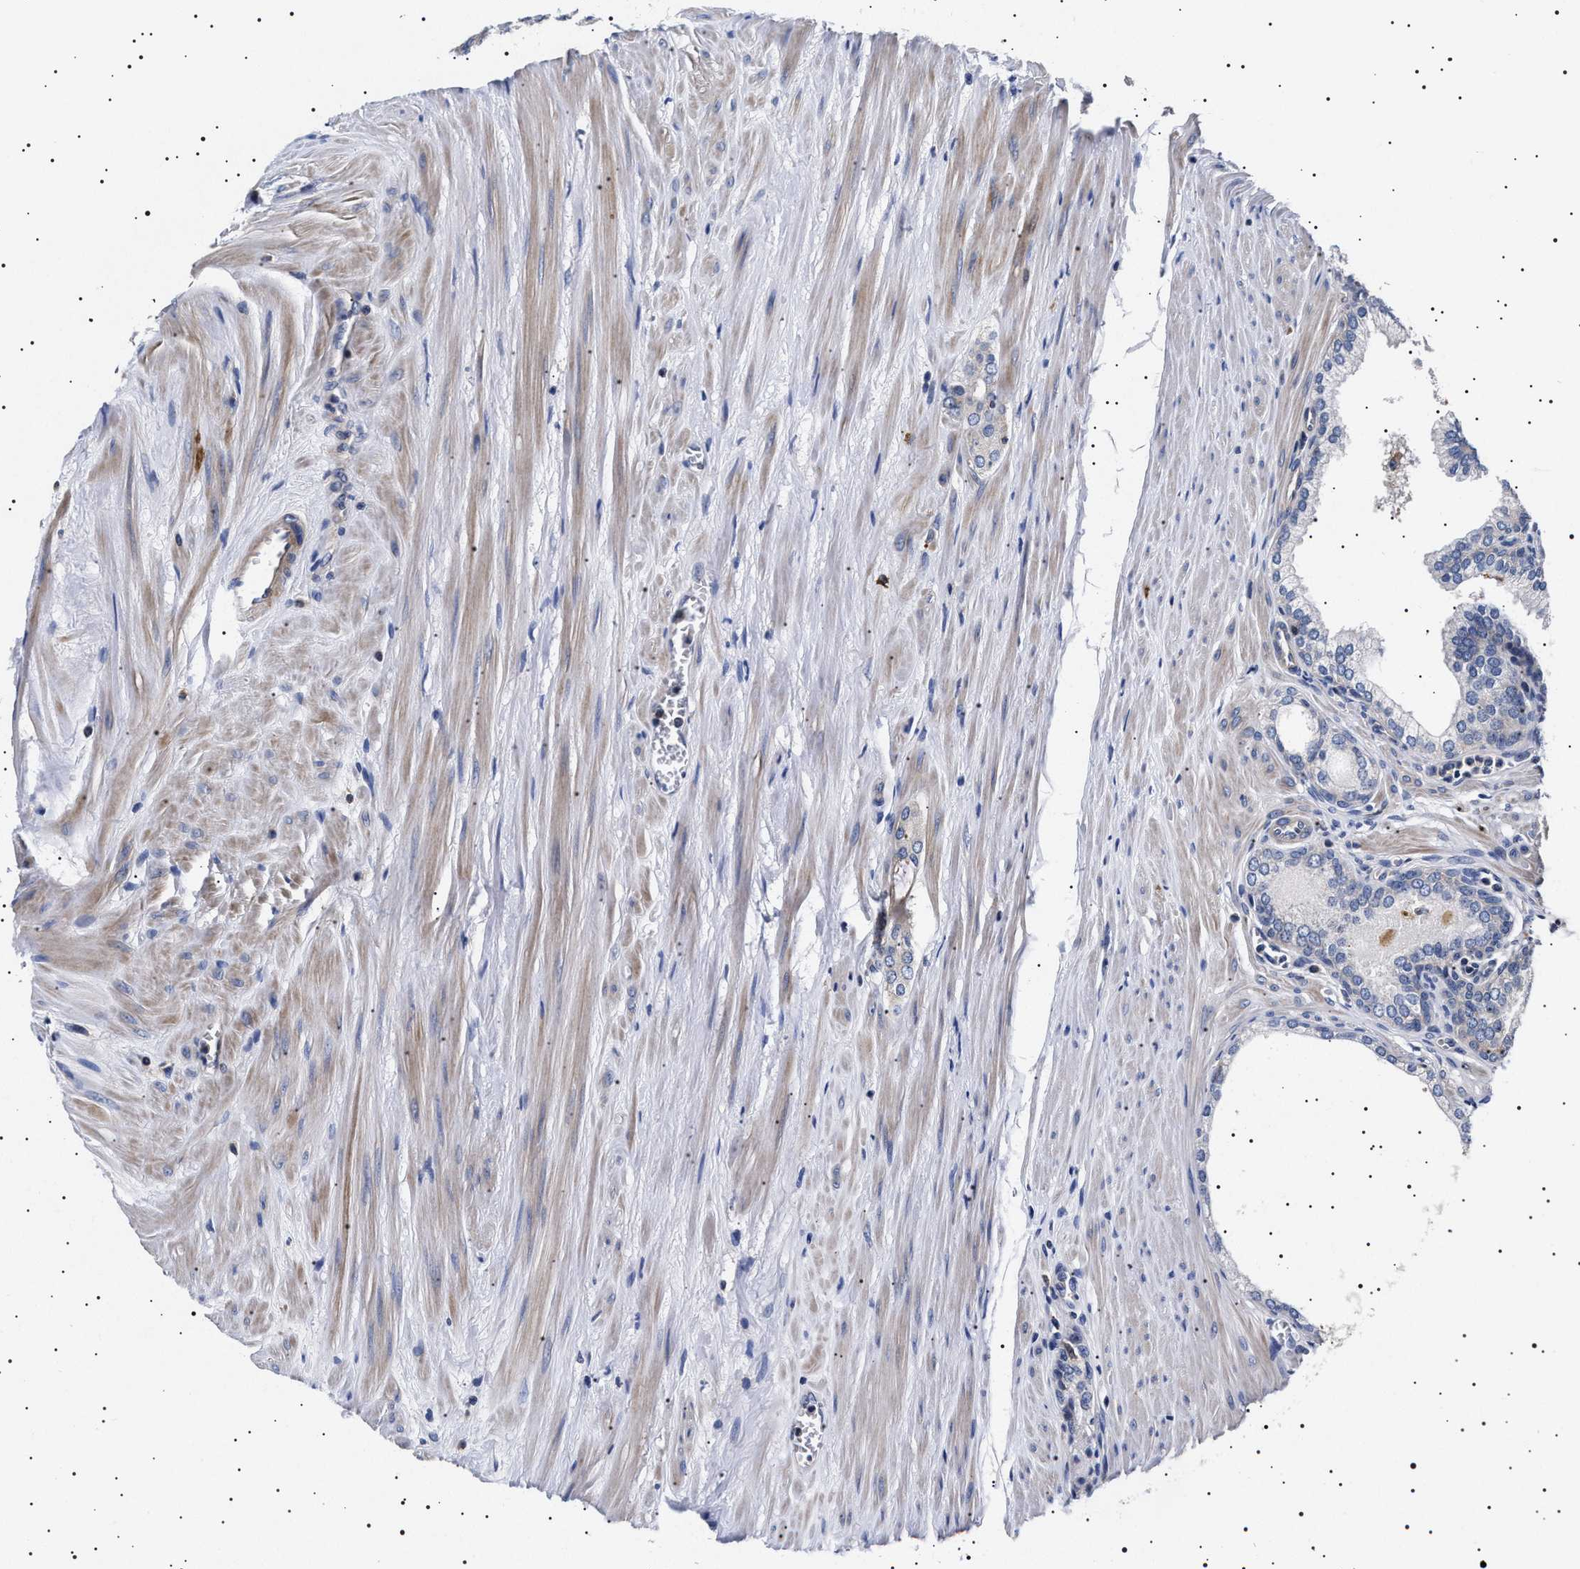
{"staining": {"intensity": "negative", "quantity": "none", "location": "none"}, "tissue": "prostate cancer", "cell_type": "Tumor cells", "image_type": "cancer", "snomed": [{"axis": "morphology", "description": "Adenocarcinoma, Low grade"}, {"axis": "topography", "description": "Prostate"}], "caption": "Protein analysis of prostate cancer (adenocarcinoma (low-grade)) exhibits no significant expression in tumor cells.", "gene": "SLC4A7", "patient": {"sex": "male", "age": 57}}